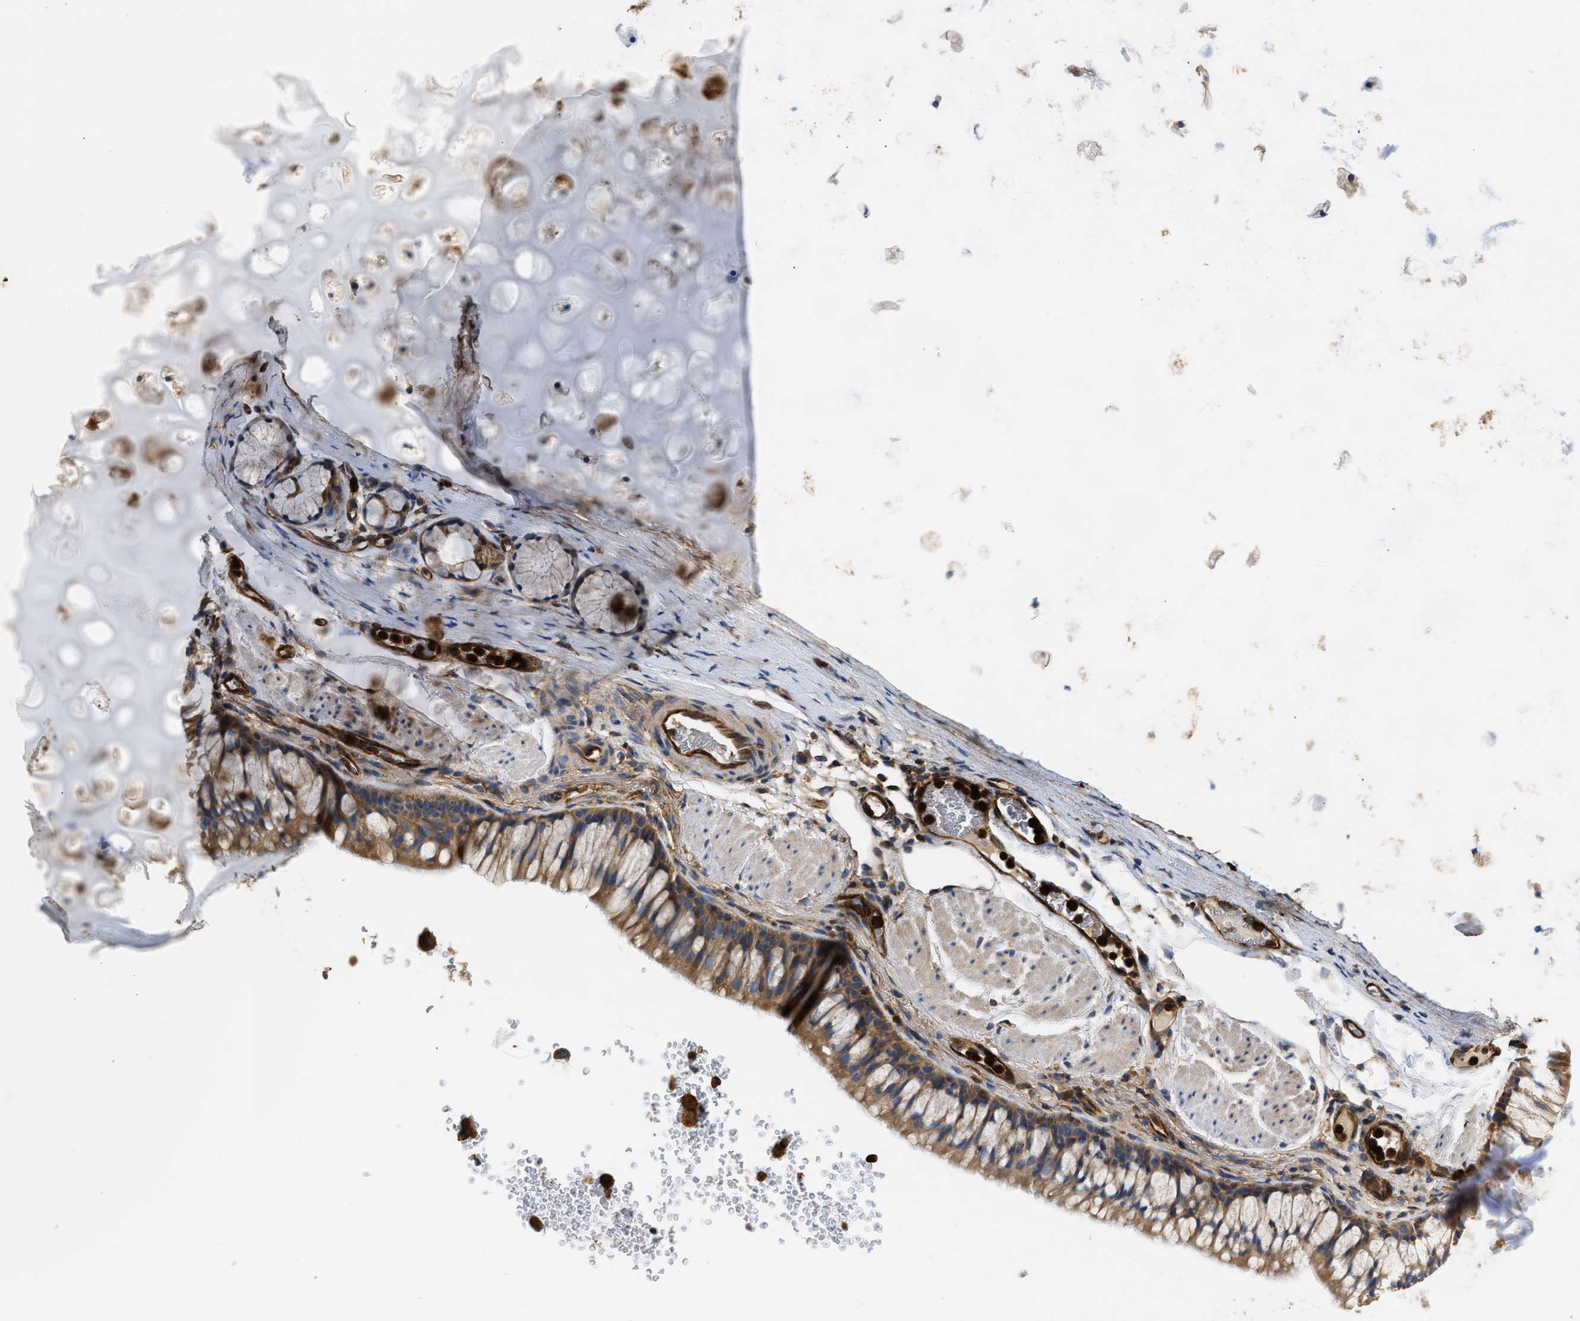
{"staining": {"intensity": "moderate", "quantity": ">75%", "location": "cytoplasmic/membranous"}, "tissue": "bronchus", "cell_type": "Respiratory epithelial cells", "image_type": "normal", "snomed": [{"axis": "morphology", "description": "Normal tissue, NOS"}, {"axis": "topography", "description": "Cartilage tissue"}, {"axis": "topography", "description": "Bronchus"}], "caption": "The micrograph shows staining of unremarkable bronchus, revealing moderate cytoplasmic/membranous protein staining (brown color) within respiratory epithelial cells.", "gene": "SAMD9L", "patient": {"sex": "female", "age": 53}}